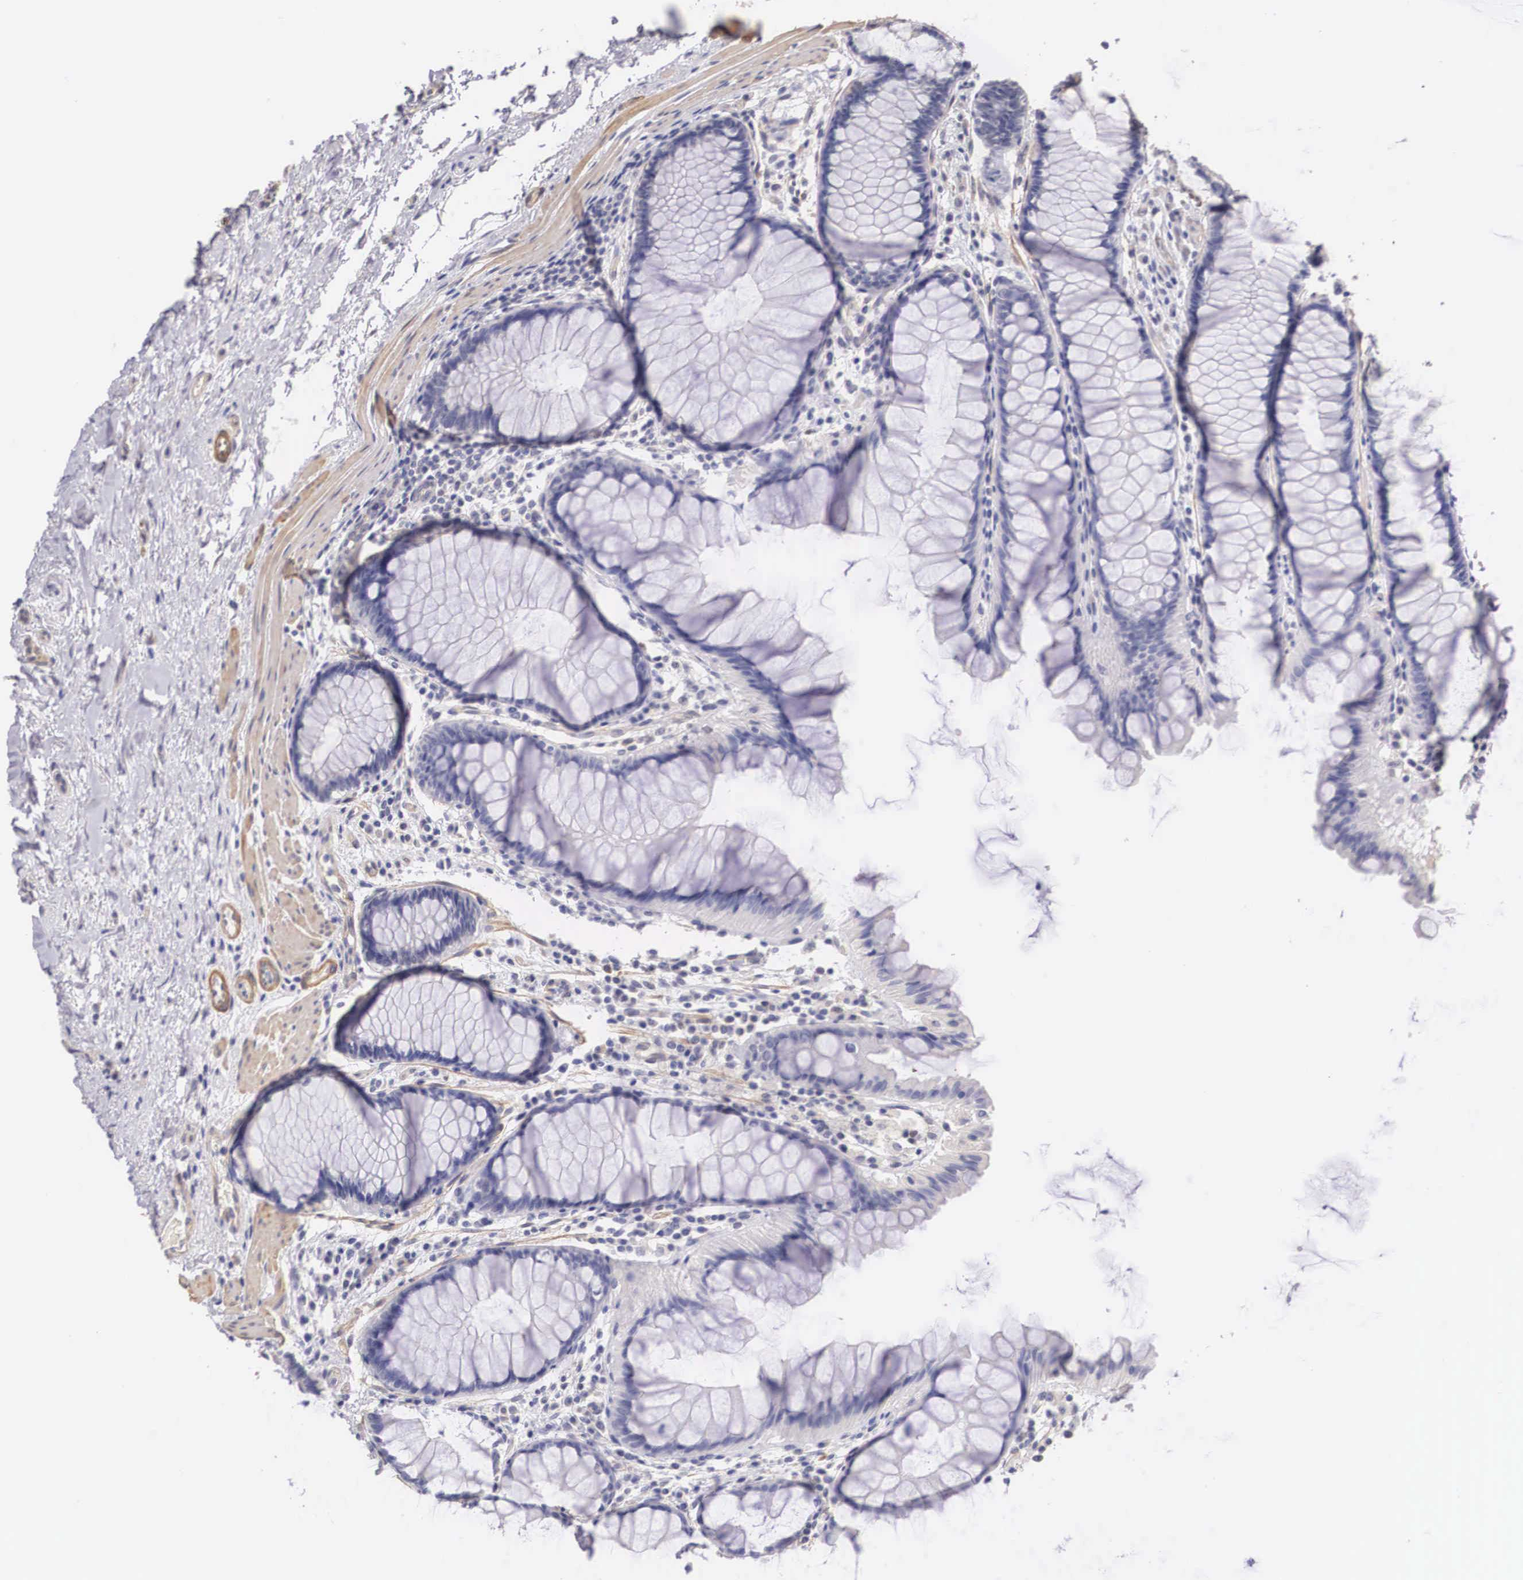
{"staining": {"intensity": "negative", "quantity": "none", "location": "none"}, "tissue": "rectum", "cell_type": "Glandular cells", "image_type": "normal", "snomed": [{"axis": "morphology", "description": "Normal tissue, NOS"}, {"axis": "topography", "description": "Rectum"}], "caption": "A high-resolution histopathology image shows IHC staining of benign rectum, which reveals no significant staining in glandular cells. Brightfield microscopy of immunohistochemistry (IHC) stained with DAB (3,3'-diaminobenzidine) (brown) and hematoxylin (blue), captured at high magnification.", "gene": "ENOX2", "patient": {"sex": "male", "age": 77}}